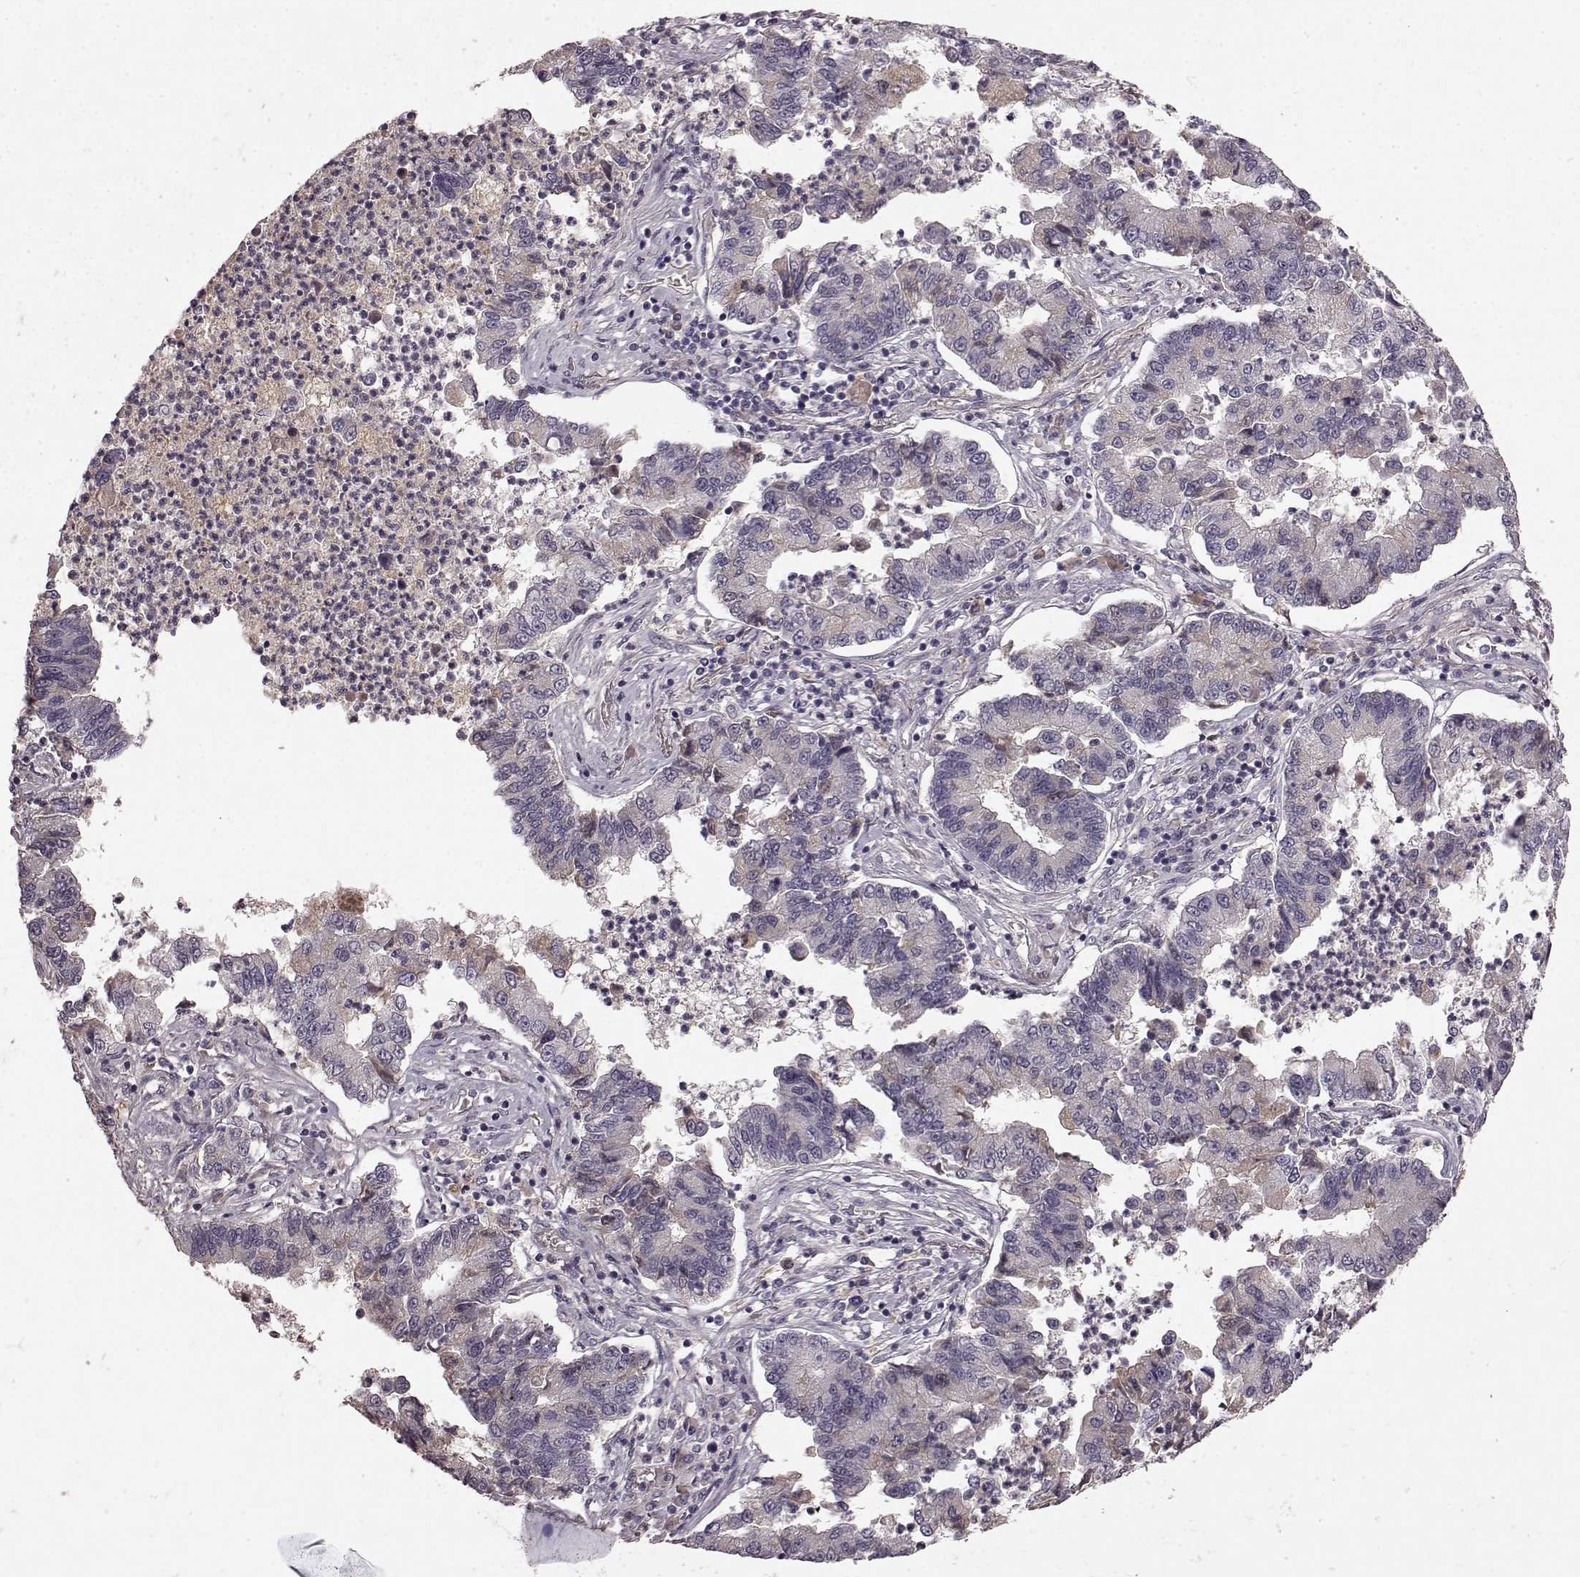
{"staining": {"intensity": "negative", "quantity": "none", "location": "none"}, "tissue": "lung cancer", "cell_type": "Tumor cells", "image_type": "cancer", "snomed": [{"axis": "morphology", "description": "Adenocarcinoma, NOS"}, {"axis": "topography", "description": "Lung"}], "caption": "Immunohistochemistry (IHC) photomicrograph of human lung adenocarcinoma stained for a protein (brown), which exhibits no staining in tumor cells.", "gene": "SLC22A18", "patient": {"sex": "female", "age": 57}}